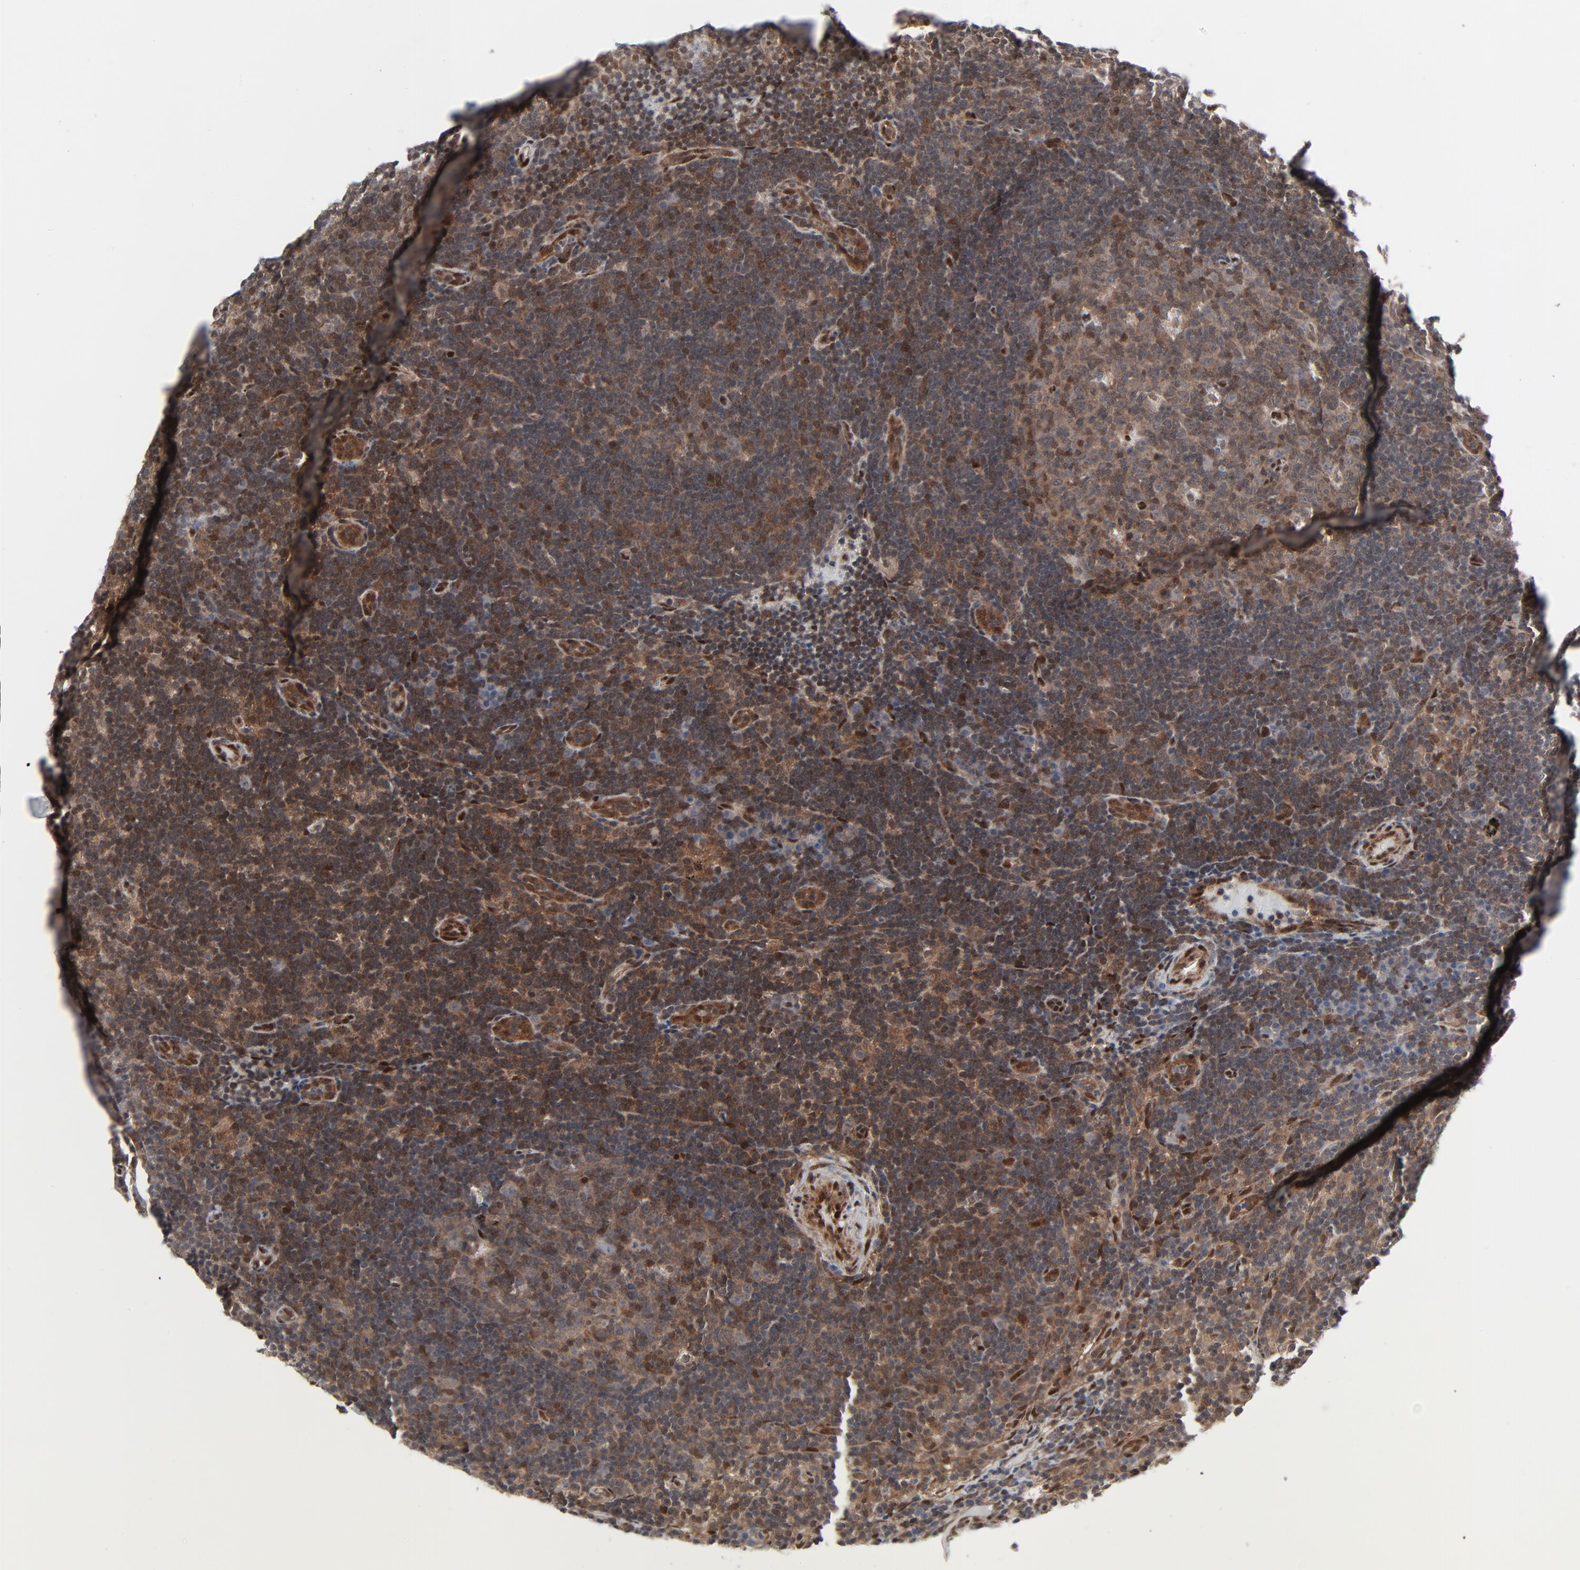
{"staining": {"intensity": "strong", "quantity": ">75%", "location": "cytoplasmic/membranous,nuclear"}, "tissue": "lymph node", "cell_type": "Germinal center cells", "image_type": "normal", "snomed": [{"axis": "morphology", "description": "Normal tissue, NOS"}, {"axis": "morphology", "description": "Squamous cell carcinoma, metastatic, NOS"}, {"axis": "topography", "description": "Lymph node"}], "caption": "Approximately >75% of germinal center cells in unremarkable human lymph node exhibit strong cytoplasmic/membranous,nuclear protein staining as visualized by brown immunohistochemical staining.", "gene": "AKT1", "patient": {"sex": "female", "age": 53}}